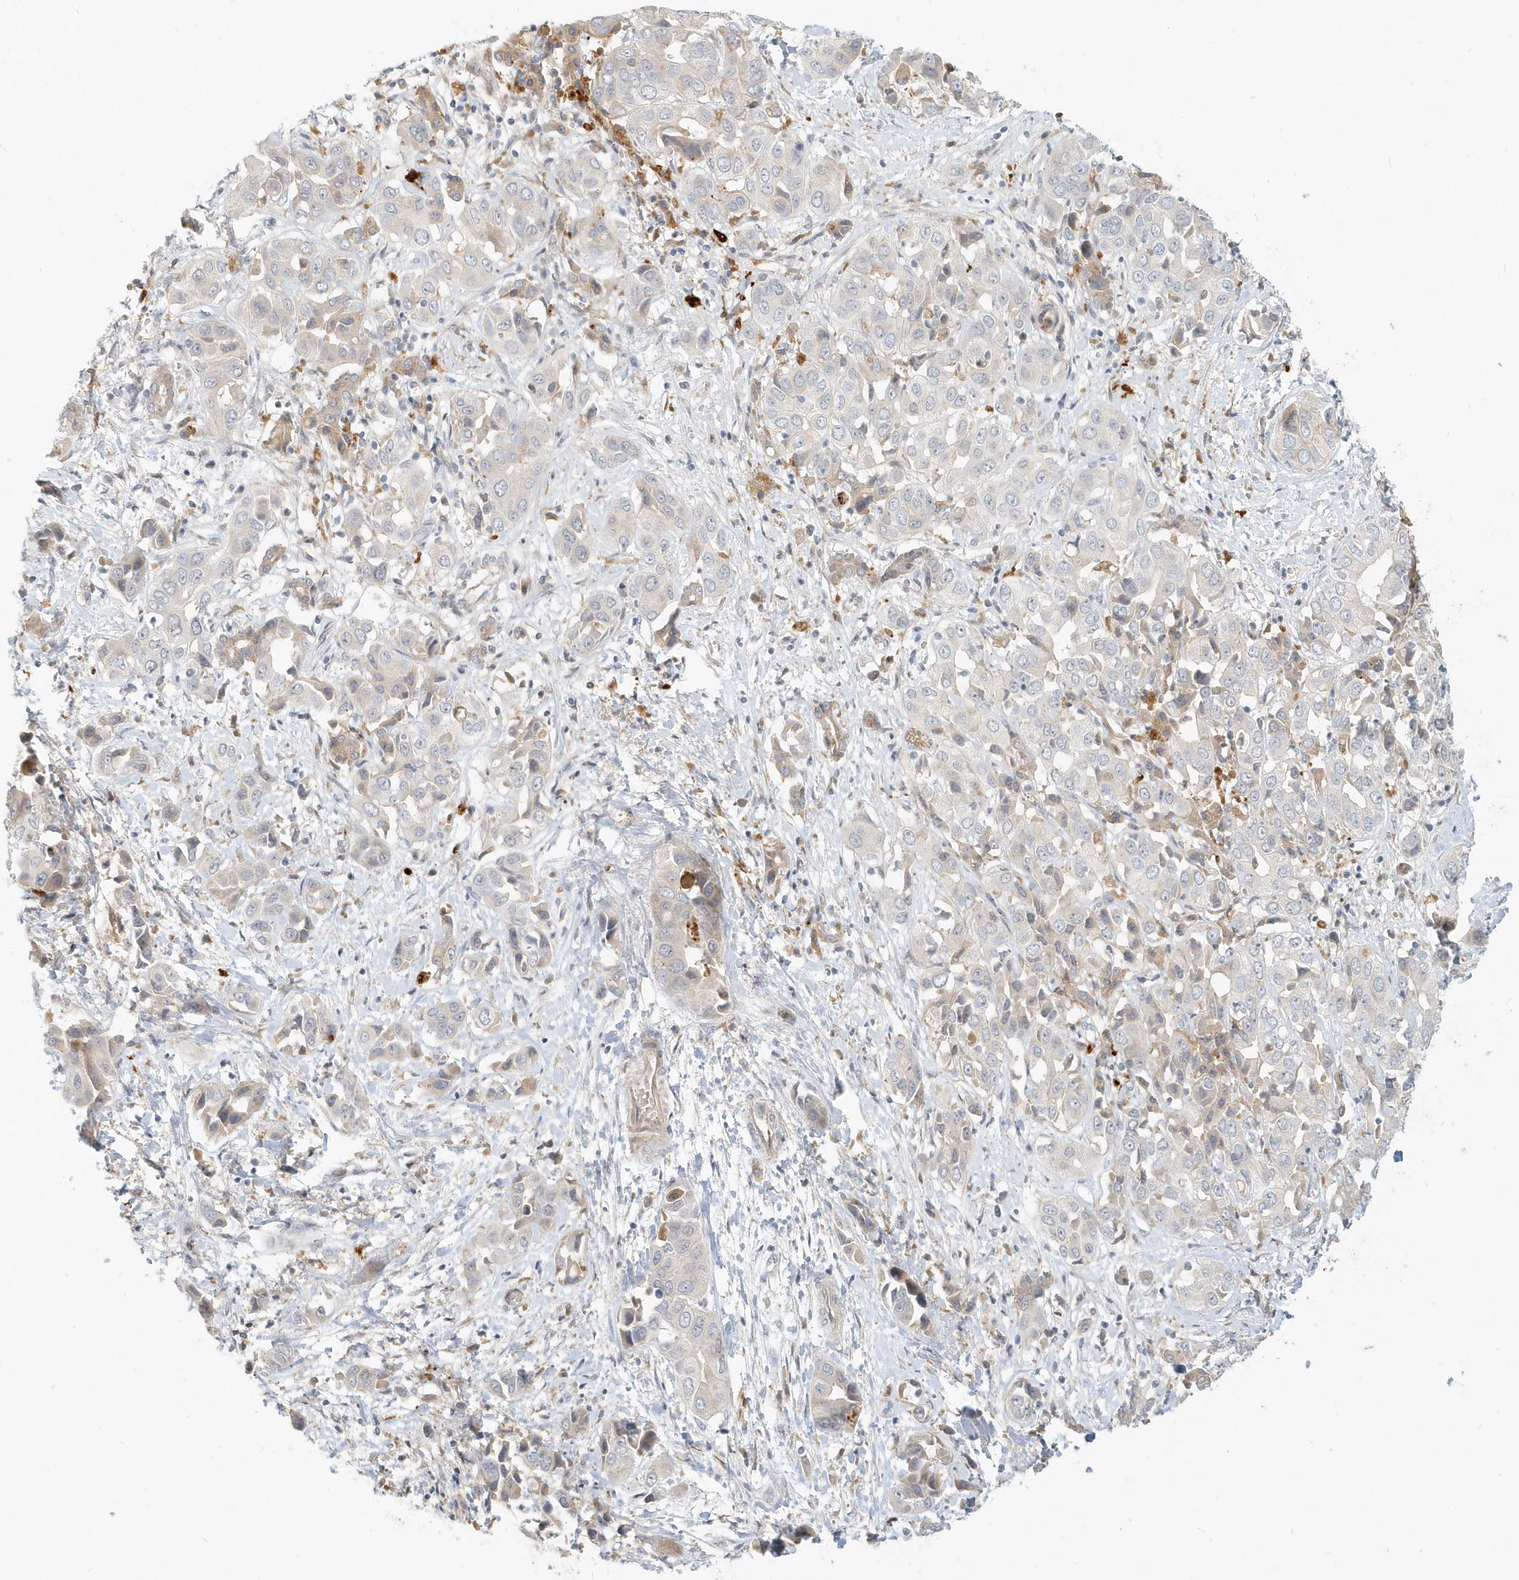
{"staining": {"intensity": "weak", "quantity": "<25%", "location": "cytoplasmic/membranous"}, "tissue": "liver cancer", "cell_type": "Tumor cells", "image_type": "cancer", "snomed": [{"axis": "morphology", "description": "Cholangiocarcinoma"}, {"axis": "topography", "description": "Liver"}], "caption": "A photomicrograph of human cholangiocarcinoma (liver) is negative for staining in tumor cells.", "gene": "NAPB", "patient": {"sex": "female", "age": 52}}